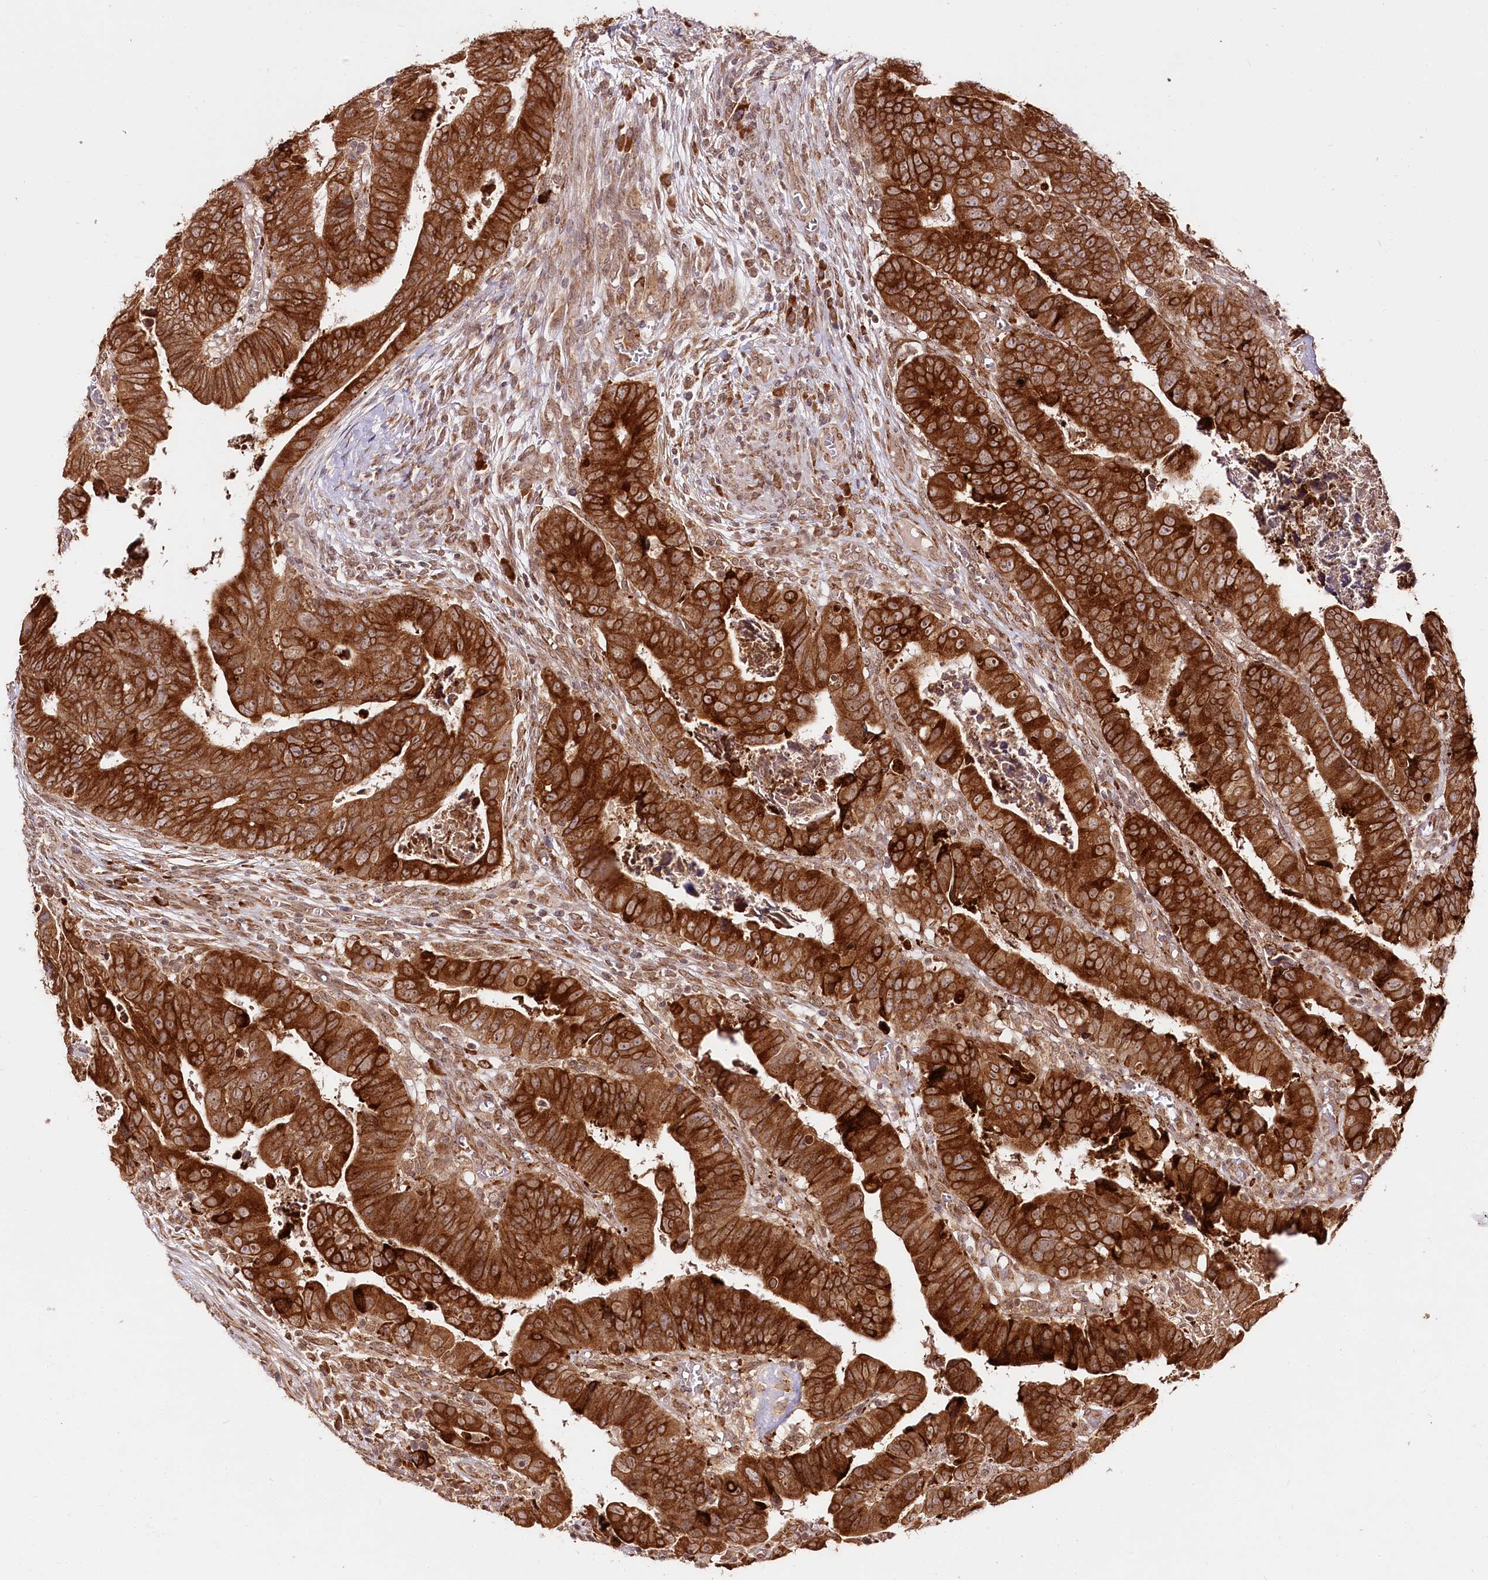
{"staining": {"intensity": "strong", "quantity": ">75%", "location": "cytoplasmic/membranous"}, "tissue": "colorectal cancer", "cell_type": "Tumor cells", "image_type": "cancer", "snomed": [{"axis": "morphology", "description": "Normal tissue, NOS"}, {"axis": "morphology", "description": "Adenocarcinoma, NOS"}, {"axis": "topography", "description": "Rectum"}], "caption": "This image shows immunohistochemistry staining of human colorectal adenocarcinoma, with high strong cytoplasmic/membranous staining in approximately >75% of tumor cells.", "gene": "ENSG00000144785", "patient": {"sex": "female", "age": 65}}